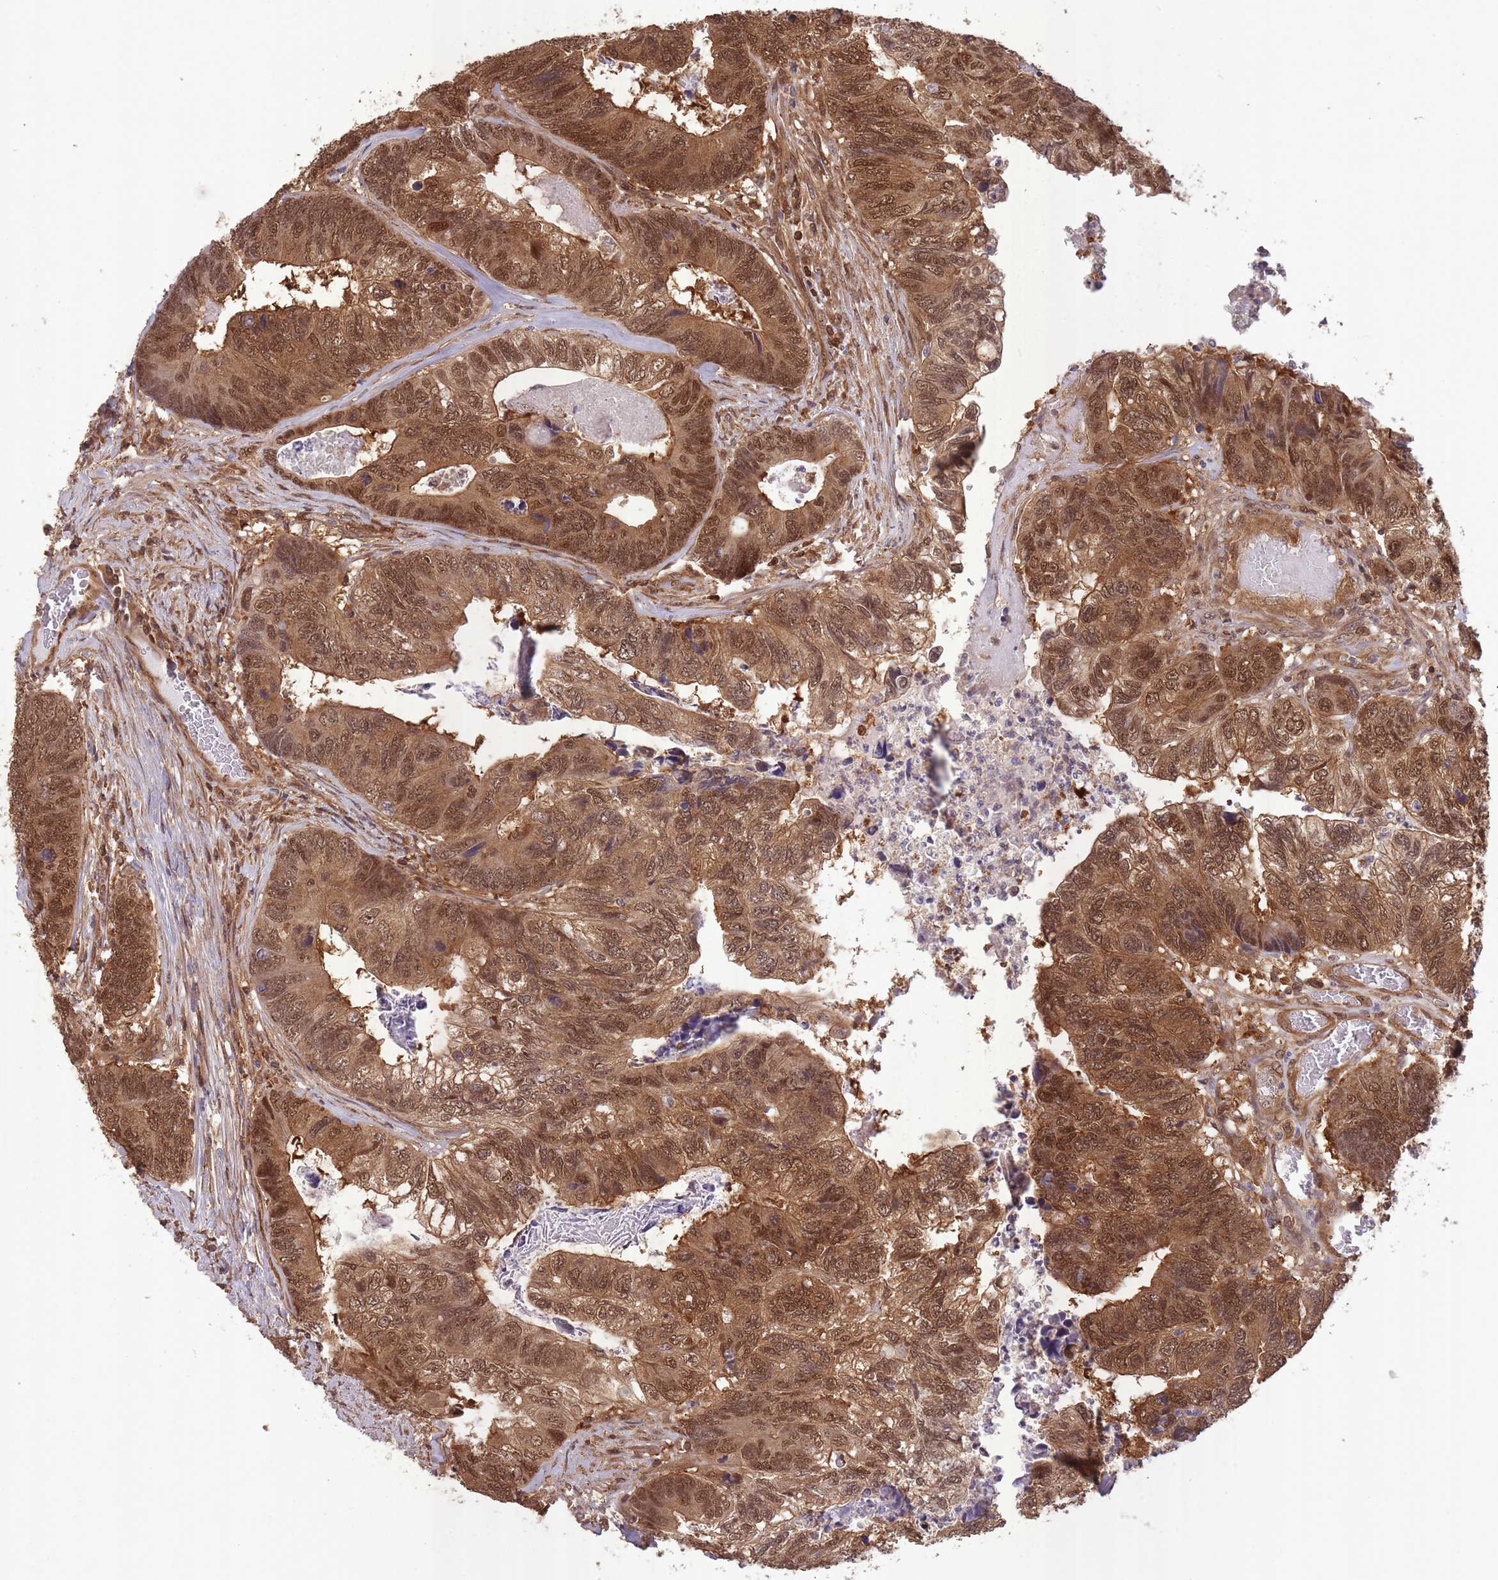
{"staining": {"intensity": "moderate", "quantity": ">75%", "location": "cytoplasmic/membranous,nuclear"}, "tissue": "colorectal cancer", "cell_type": "Tumor cells", "image_type": "cancer", "snomed": [{"axis": "morphology", "description": "Adenocarcinoma, NOS"}, {"axis": "topography", "description": "Colon"}], "caption": "Colorectal cancer (adenocarcinoma) stained with a brown dye demonstrates moderate cytoplasmic/membranous and nuclear positive positivity in about >75% of tumor cells.", "gene": "PPP6R3", "patient": {"sex": "female", "age": 67}}